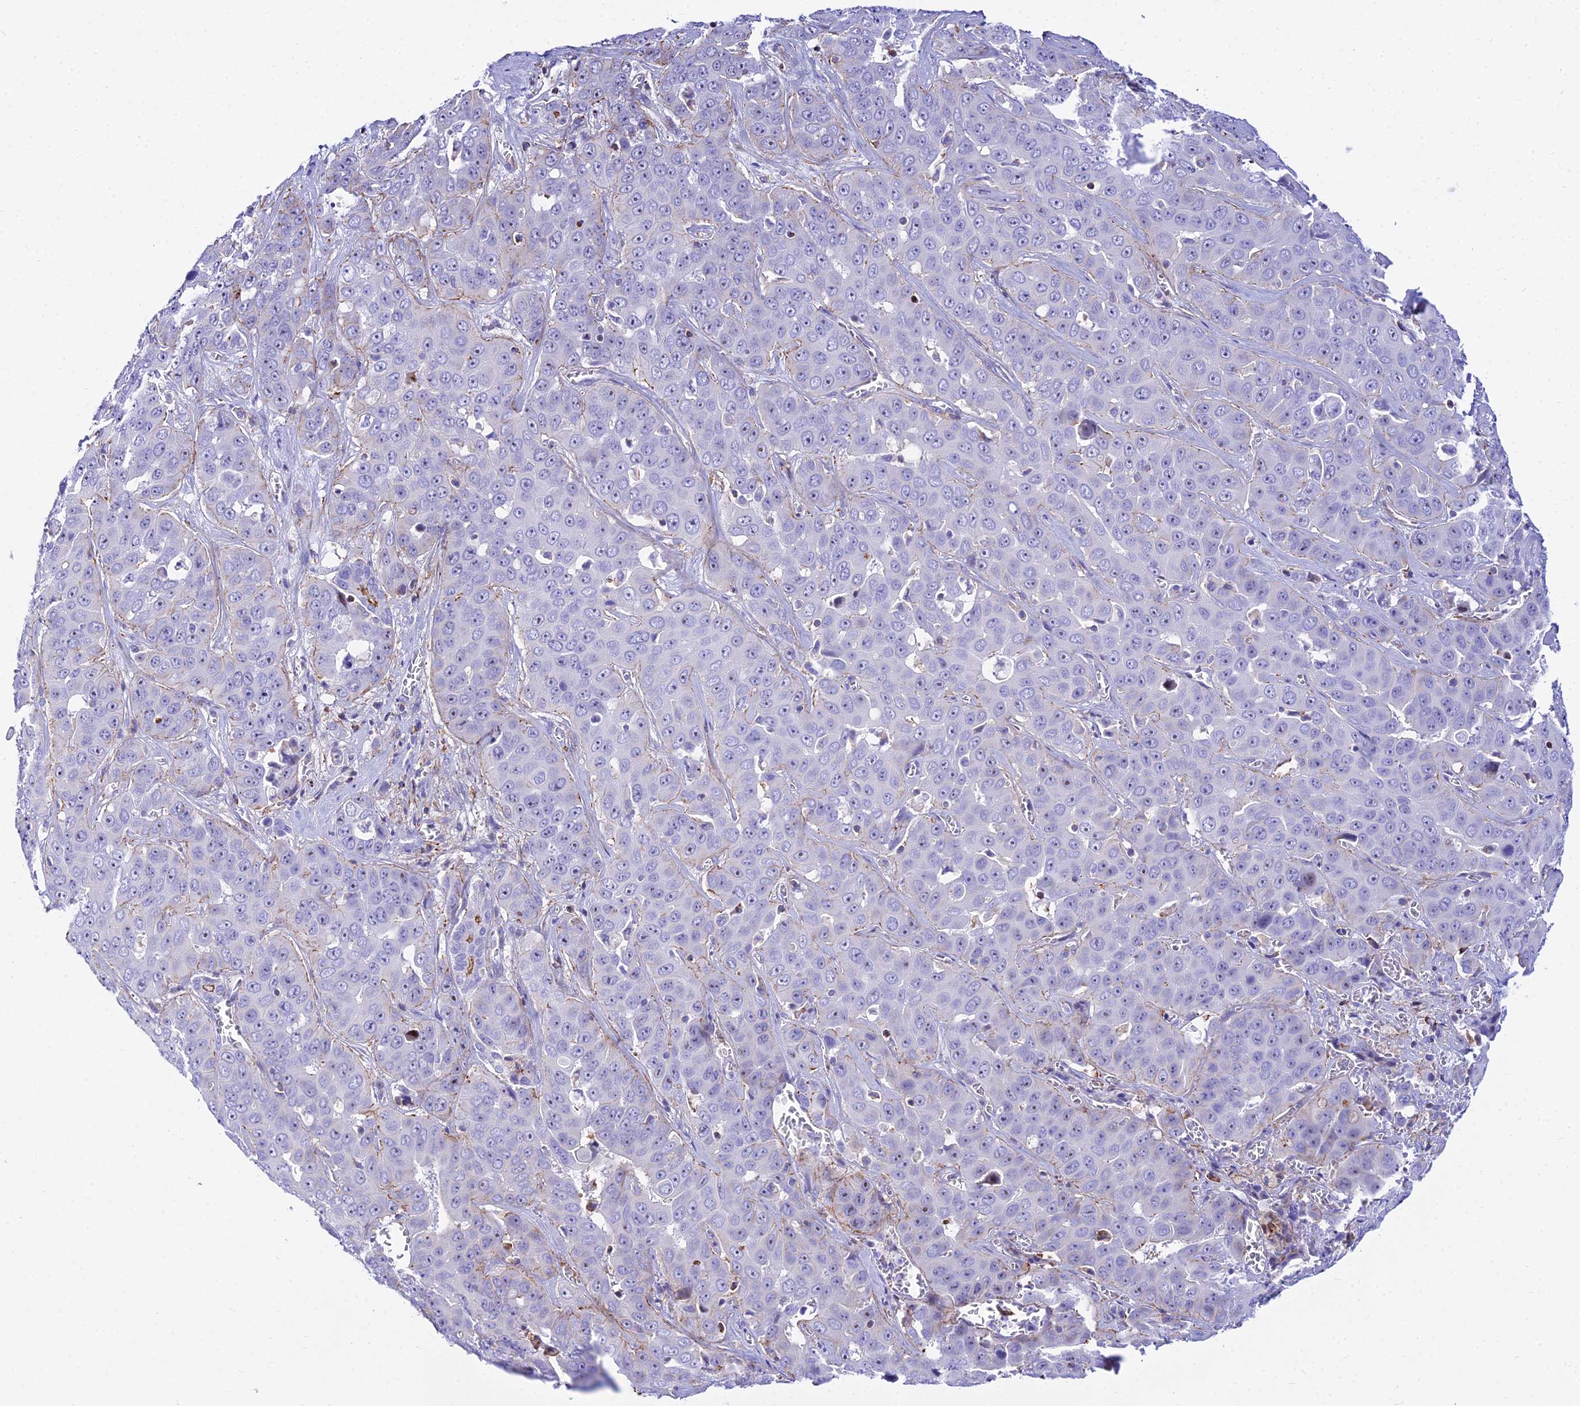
{"staining": {"intensity": "negative", "quantity": "none", "location": "none"}, "tissue": "liver cancer", "cell_type": "Tumor cells", "image_type": "cancer", "snomed": [{"axis": "morphology", "description": "Cholangiocarcinoma"}, {"axis": "topography", "description": "Liver"}], "caption": "DAB immunohistochemical staining of liver cancer demonstrates no significant expression in tumor cells.", "gene": "DLX1", "patient": {"sex": "female", "age": 52}}